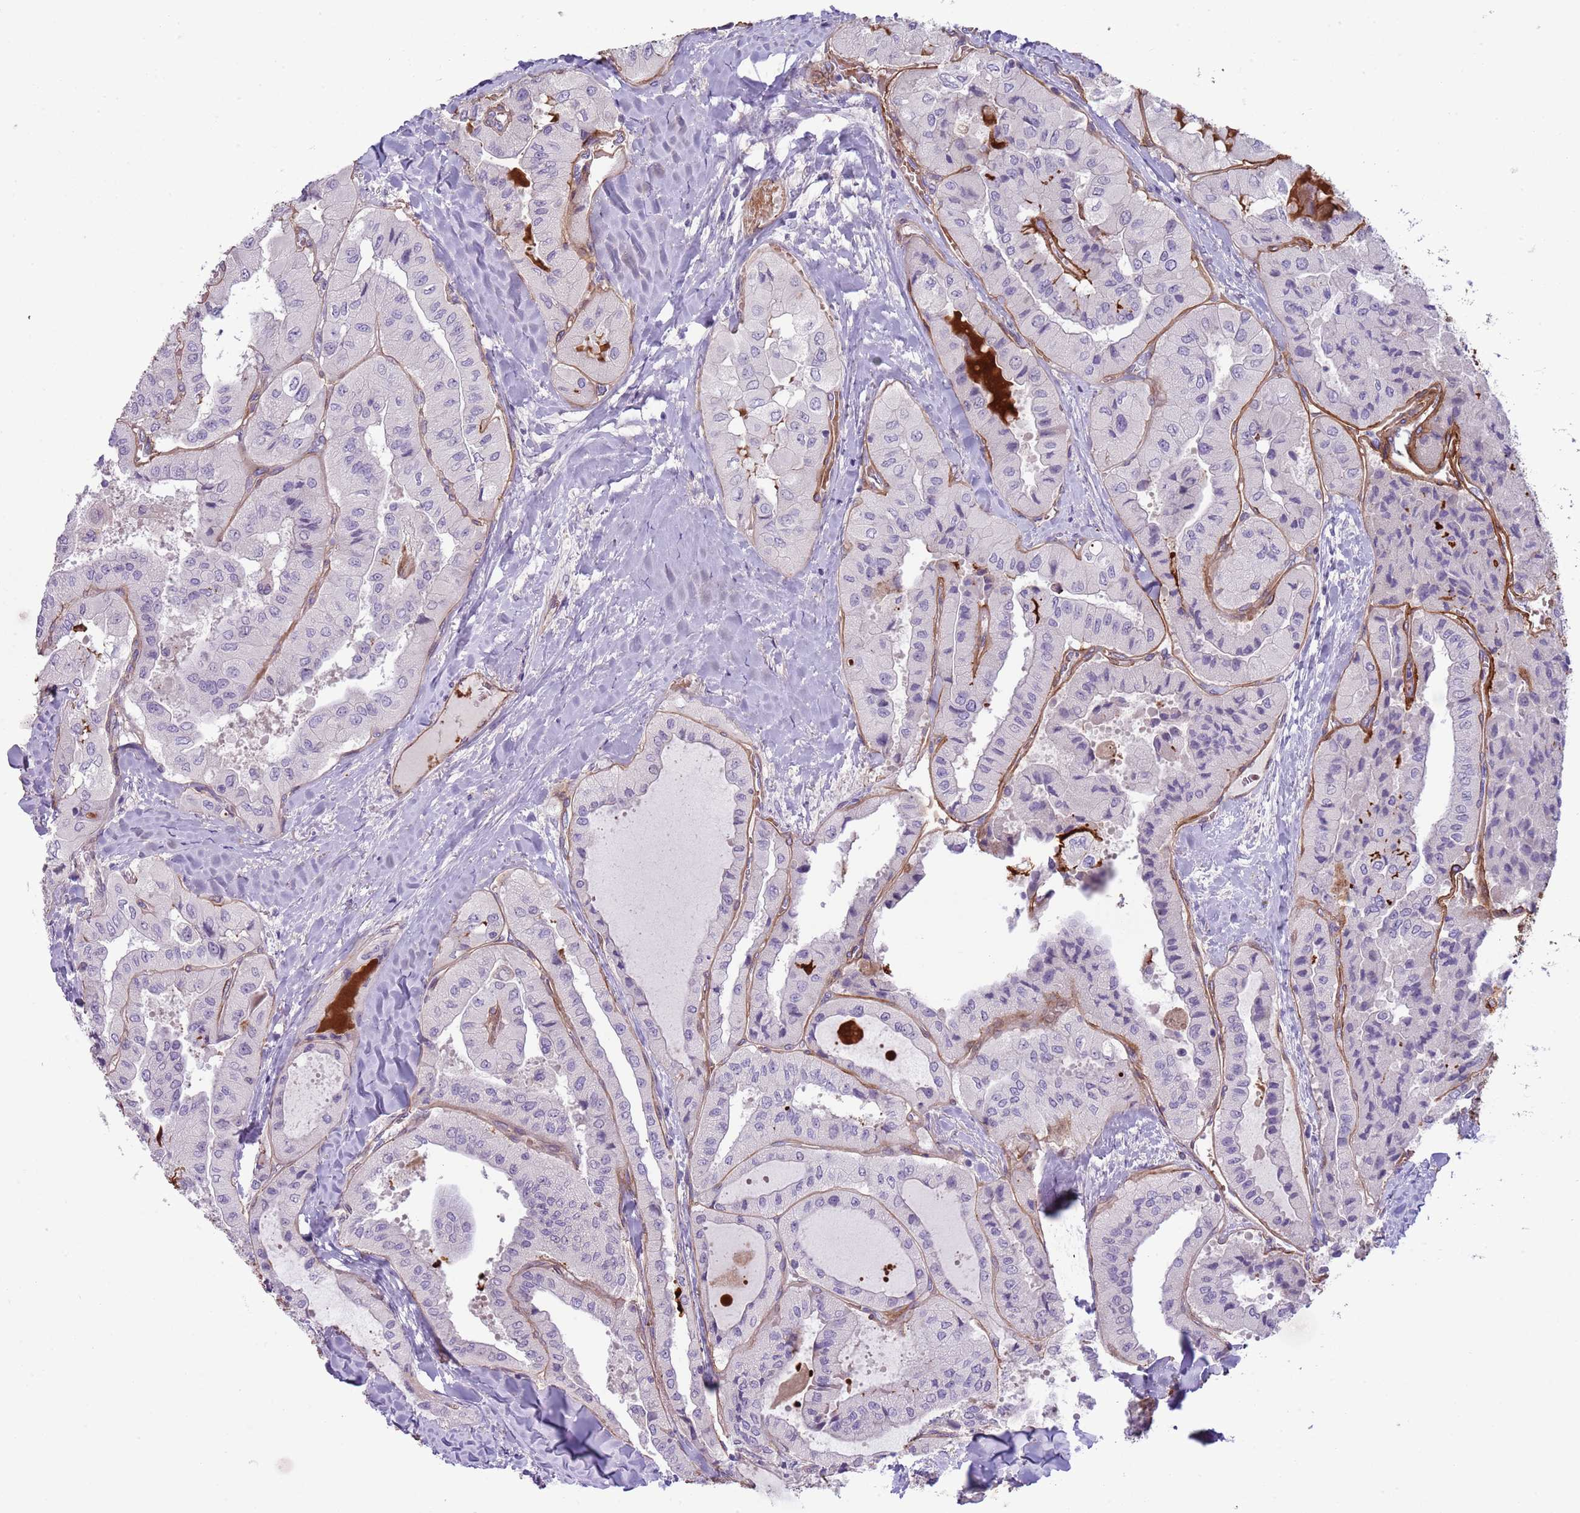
{"staining": {"intensity": "negative", "quantity": "none", "location": "none"}, "tissue": "thyroid cancer", "cell_type": "Tumor cells", "image_type": "cancer", "snomed": [{"axis": "morphology", "description": "Normal tissue, NOS"}, {"axis": "morphology", "description": "Papillary adenocarcinoma, NOS"}, {"axis": "topography", "description": "Thyroid gland"}], "caption": "Micrograph shows no significant protein staining in tumor cells of thyroid papillary adenocarcinoma.", "gene": "TINAGL1", "patient": {"sex": "female", "age": 59}}